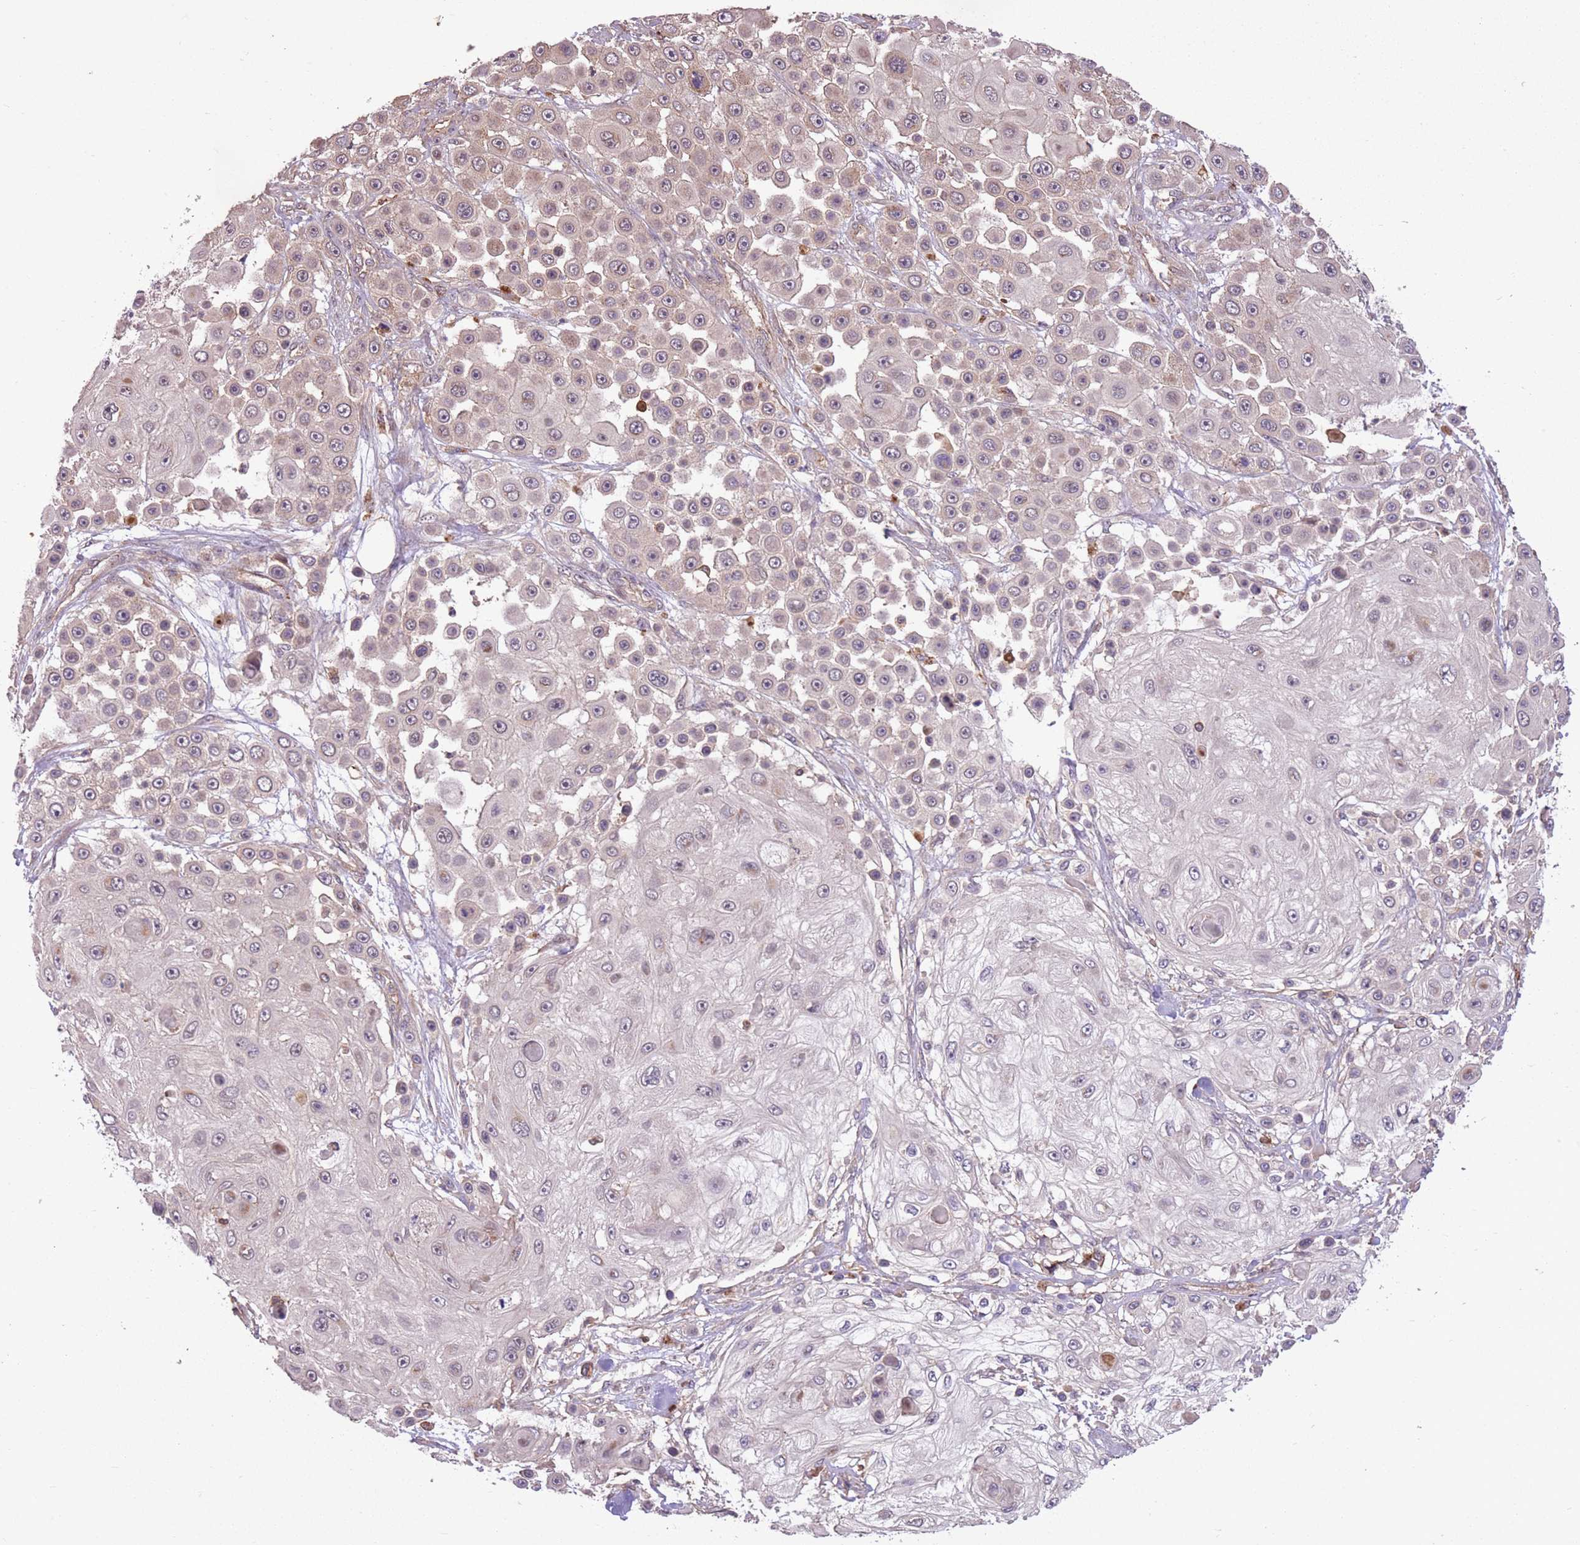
{"staining": {"intensity": "weak", "quantity": "<25%", "location": "cytoplasmic/membranous"}, "tissue": "skin cancer", "cell_type": "Tumor cells", "image_type": "cancer", "snomed": [{"axis": "morphology", "description": "Squamous cell carcinoma, NOS"}, {"axis": "topography", "description": "Skin"}], "caption": "Tumor cells show no significant expression in skin cancer (squamous cell carcinoma).", "gene": "POLR3F", "patient": {"sex": "male", "age": 67}}